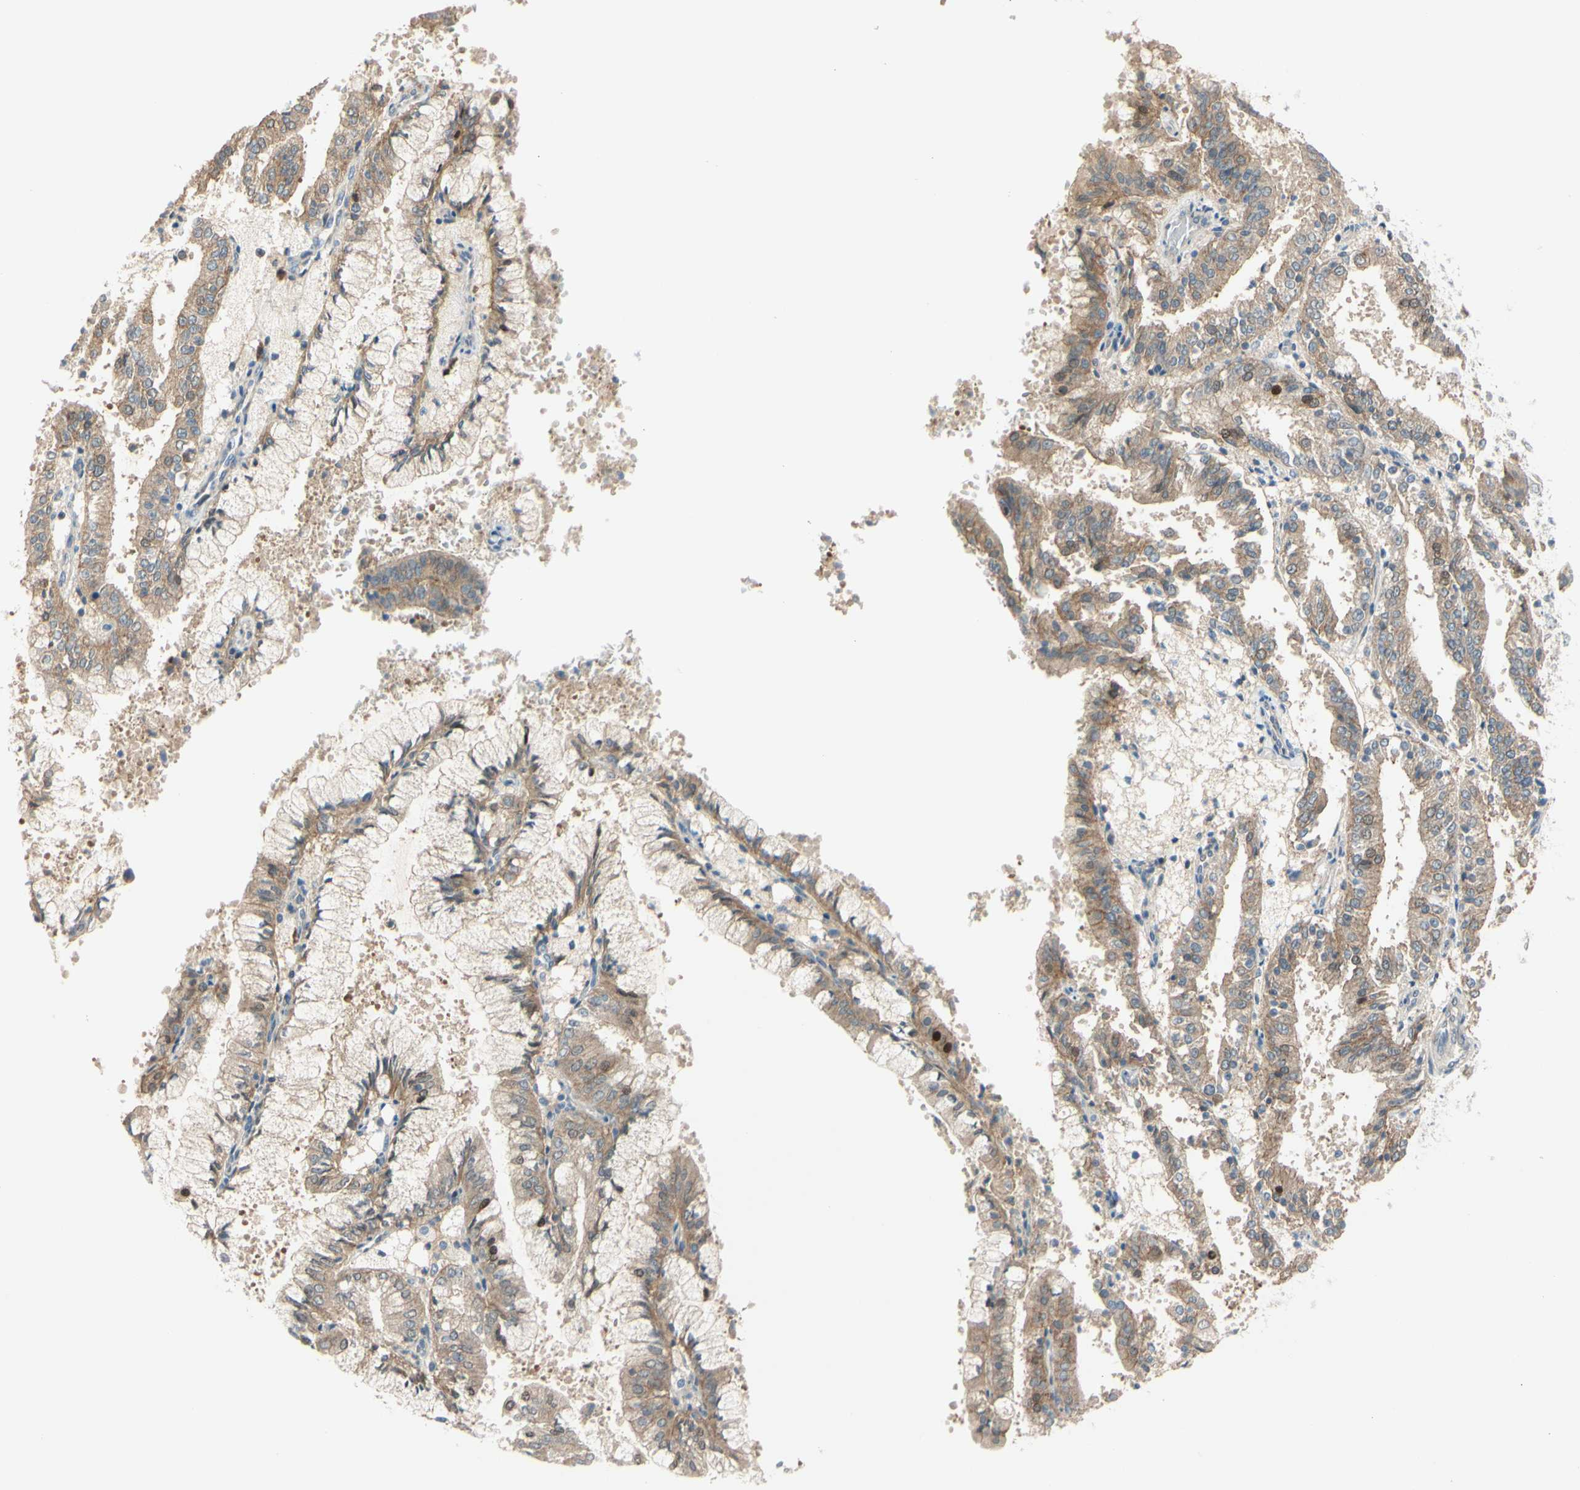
{"staining": {"intensity": "weak", "quantity": ">75%", "location": "cytoplasmic/membranous,nuclear"}, "tissue": "endometrial cancer", "cell_type": "Tumor cells", "image_type": "cancer", "snomed": [{"axis": "morphology", "description": "Adenocarcinoma, NOS"}, {"axis": "topography", "description": "Endometrium"}], "caption": "This micrograph demonstrates endometrial adenocarcinoma stained with immunohistochemistry (IHC) to label a protein in brown. The cytoplasmic/membranous and nuclear of tumor cells show weak positivity for the protein. Nuclei are counter-stained blue.", "gene": "PTTG1", "patient": {"sex": "female", "age": 63}}